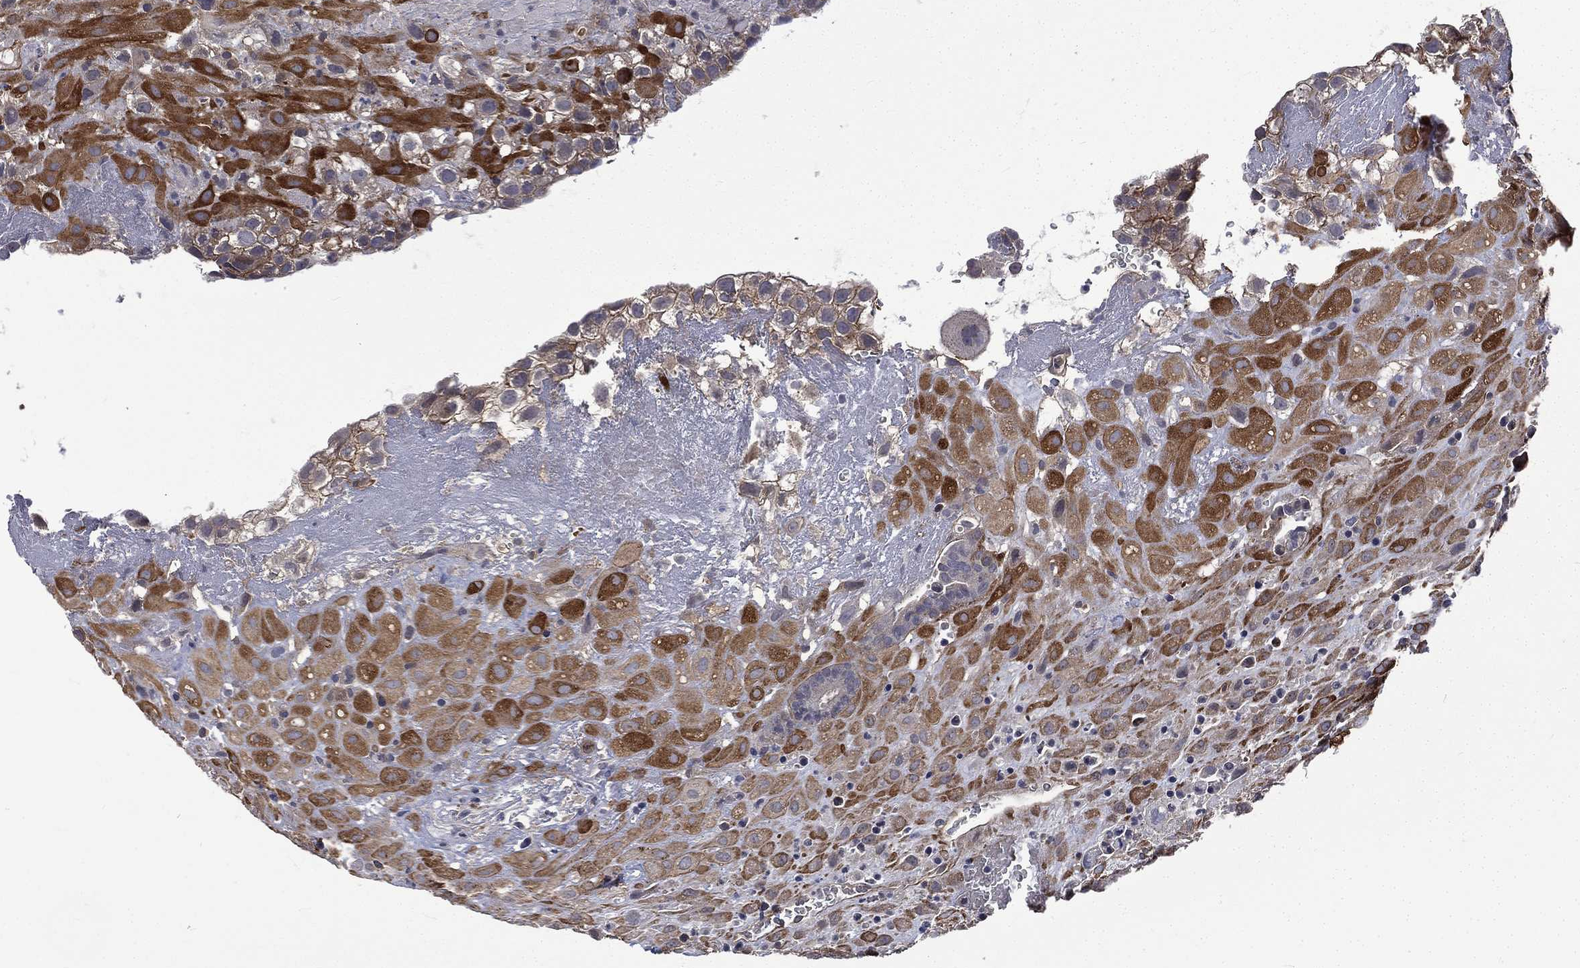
{"staining": {"intensity": "strong", "quantity": "25%-75%", "location": "cytoplasmic/membranous"}, "tissue": "placenta", "cell_type": "Decidual cells", "image_type": "normal", "snomed": [{"axis": "morphology", "description": "Normal tissue, NOS"}, {"axis": "topography", "description": "Placenta"}], "caption": "Unremarkable placenta reveals strong cytoplasmic/membranous expression in about 25%-75% of decidual cells.", "gene": "PPFIBP1", "patient": {"sex": "female", "age": 19}}